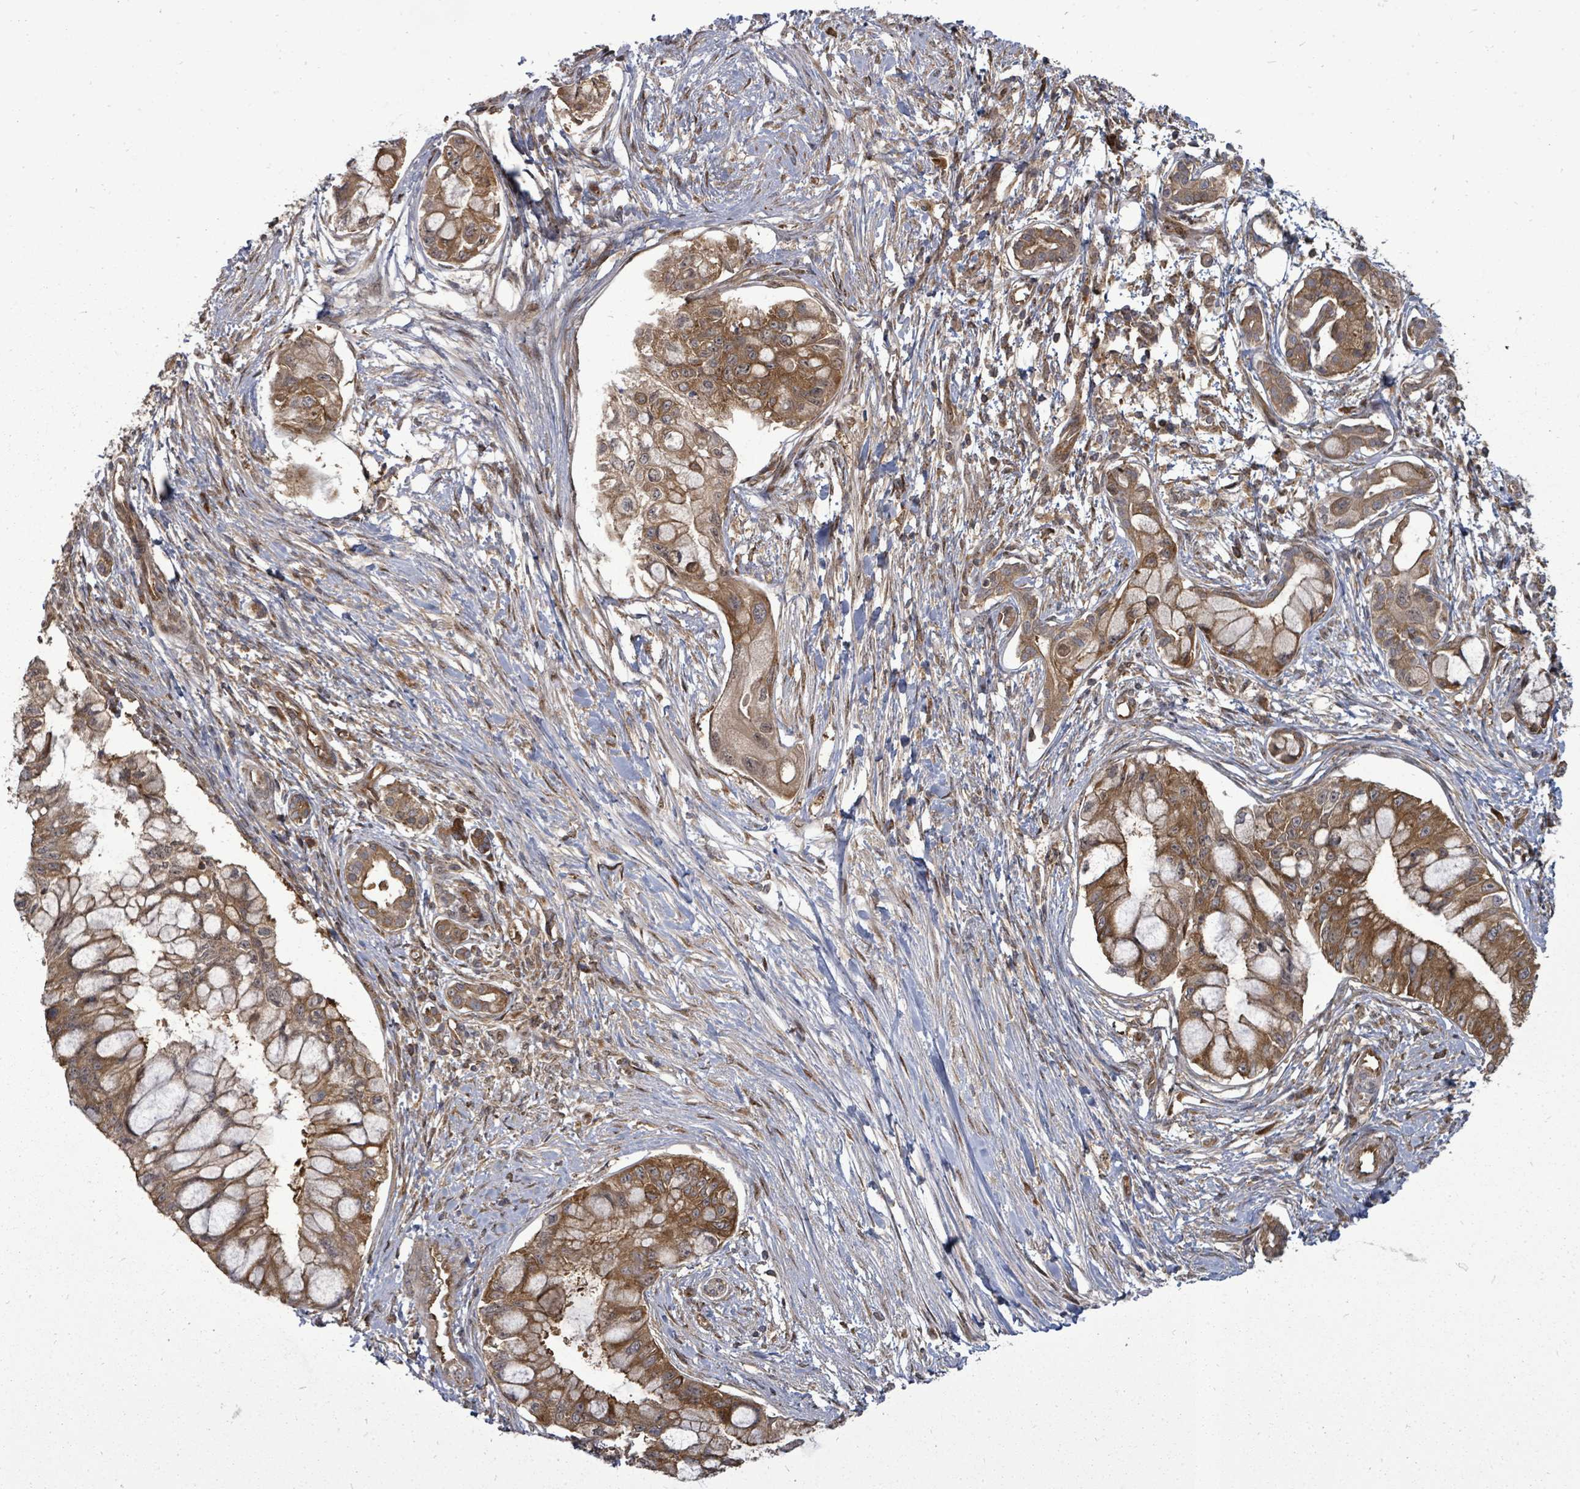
{"staining": {"intensity": "moderate", "quantity": ">75%", "location": "cytoplasmic/membranous"}, "tissue": "pancreatic cancer", "cell_type": "Tumor cells", "image_type": "cancer", "snomed": [{"axis": "morphology", "description": "Adenocarcinoma, NOS"}, {"axis": "topography", "description": "Pancreas"}], "caption": "Immunohistochemistry of pancreatic cancer (adenocarcinoma) shows medium levels of moderate cytoplasmic/membranous expression in approximately >75% of tumor cells.", "gene": "EIF3C", "patient": {"sex": "male", "age": 48}}